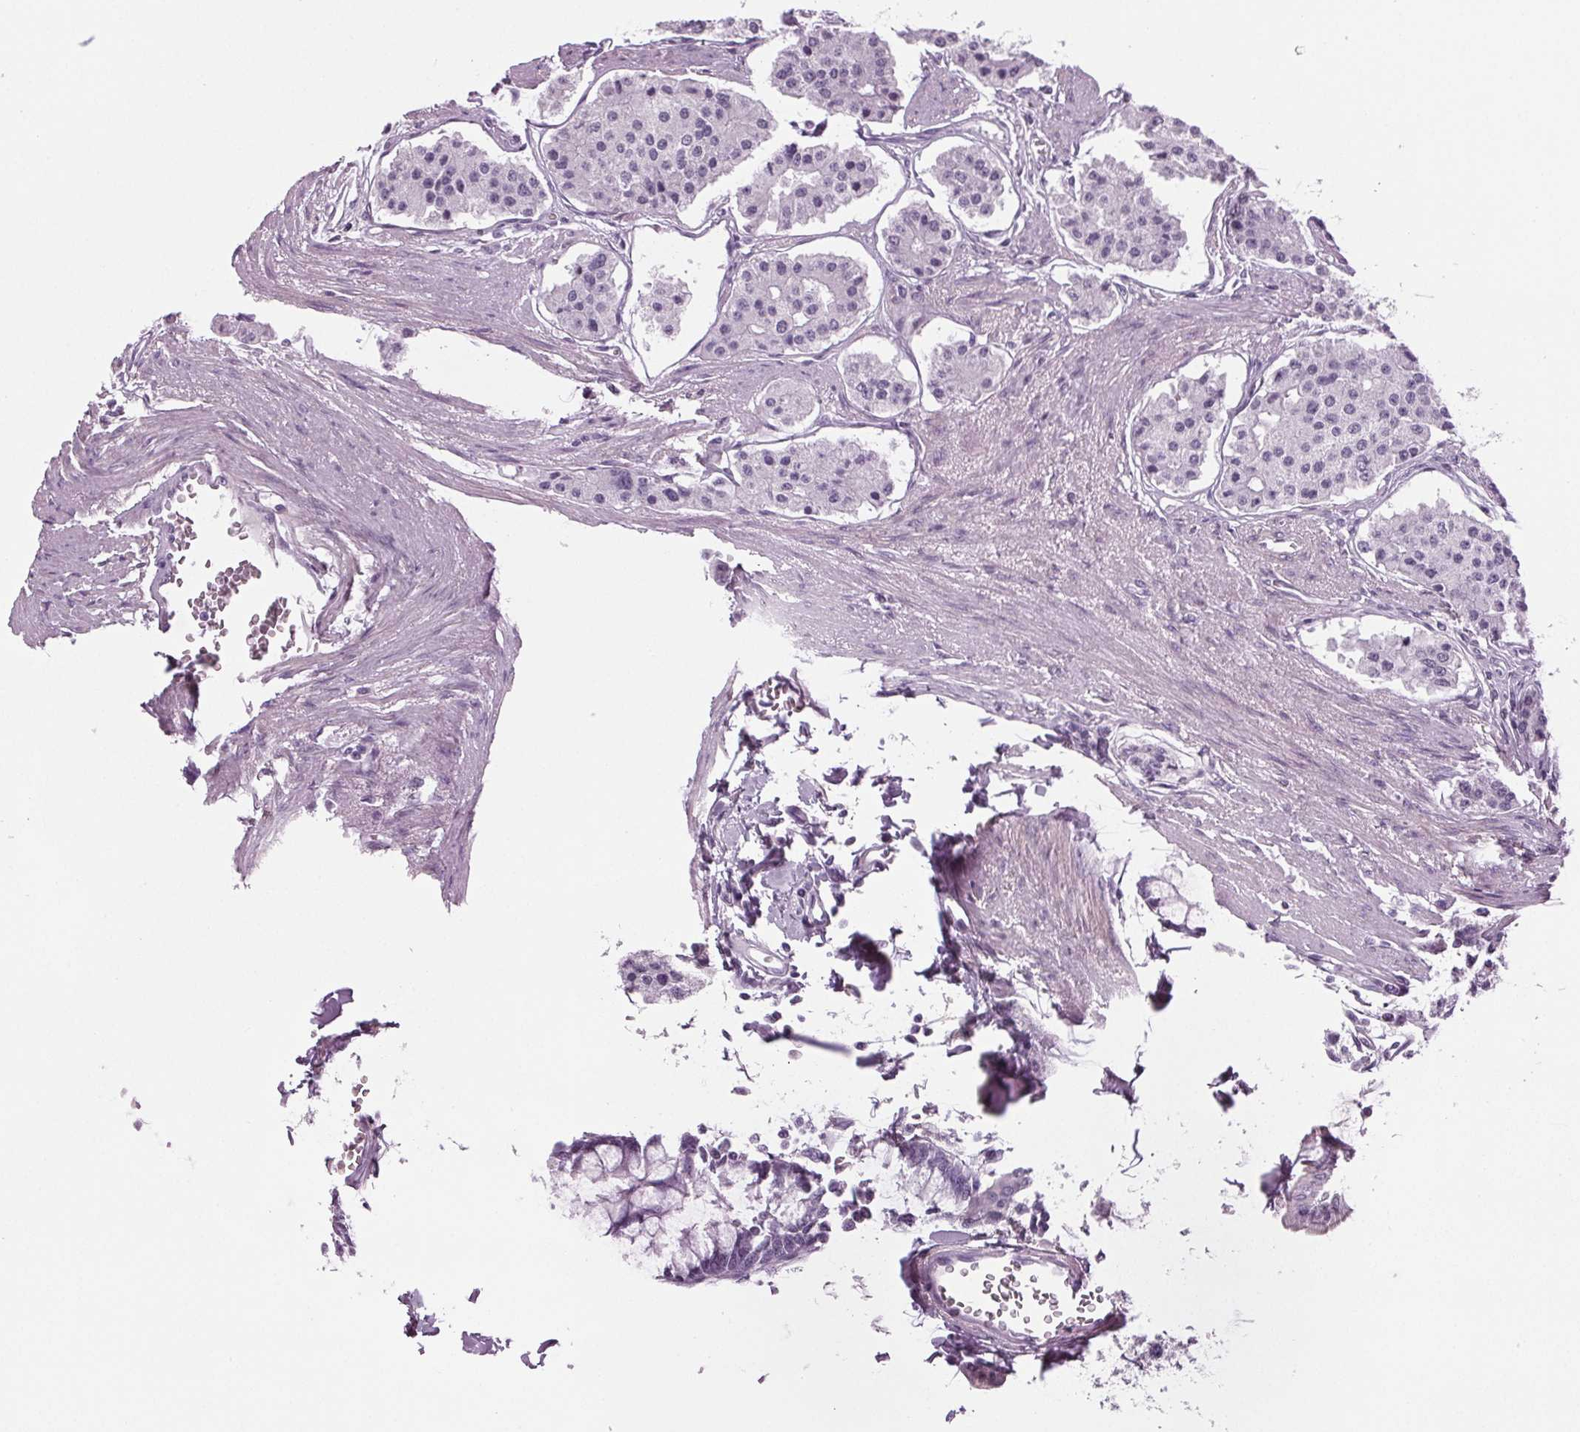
{"staining": {"intensity": "negative", "quantity": "none", "location": "none"}, "tissue": "carcinoid", "cell_type": "Tumor cells", "image_type": "cancer", "snomed": [{"axis": "morphology", "description": "Carcinoid, malignant, NOS"}, {"axis": "topography", "description": "Small intestine"}], "caption": "The immunohistochemistry (IHC) image has no significant staining in tumor cells of carcinoid tissue.", "gene": "BHLHE22", "patient": {"sex": "female", "age": 65}}